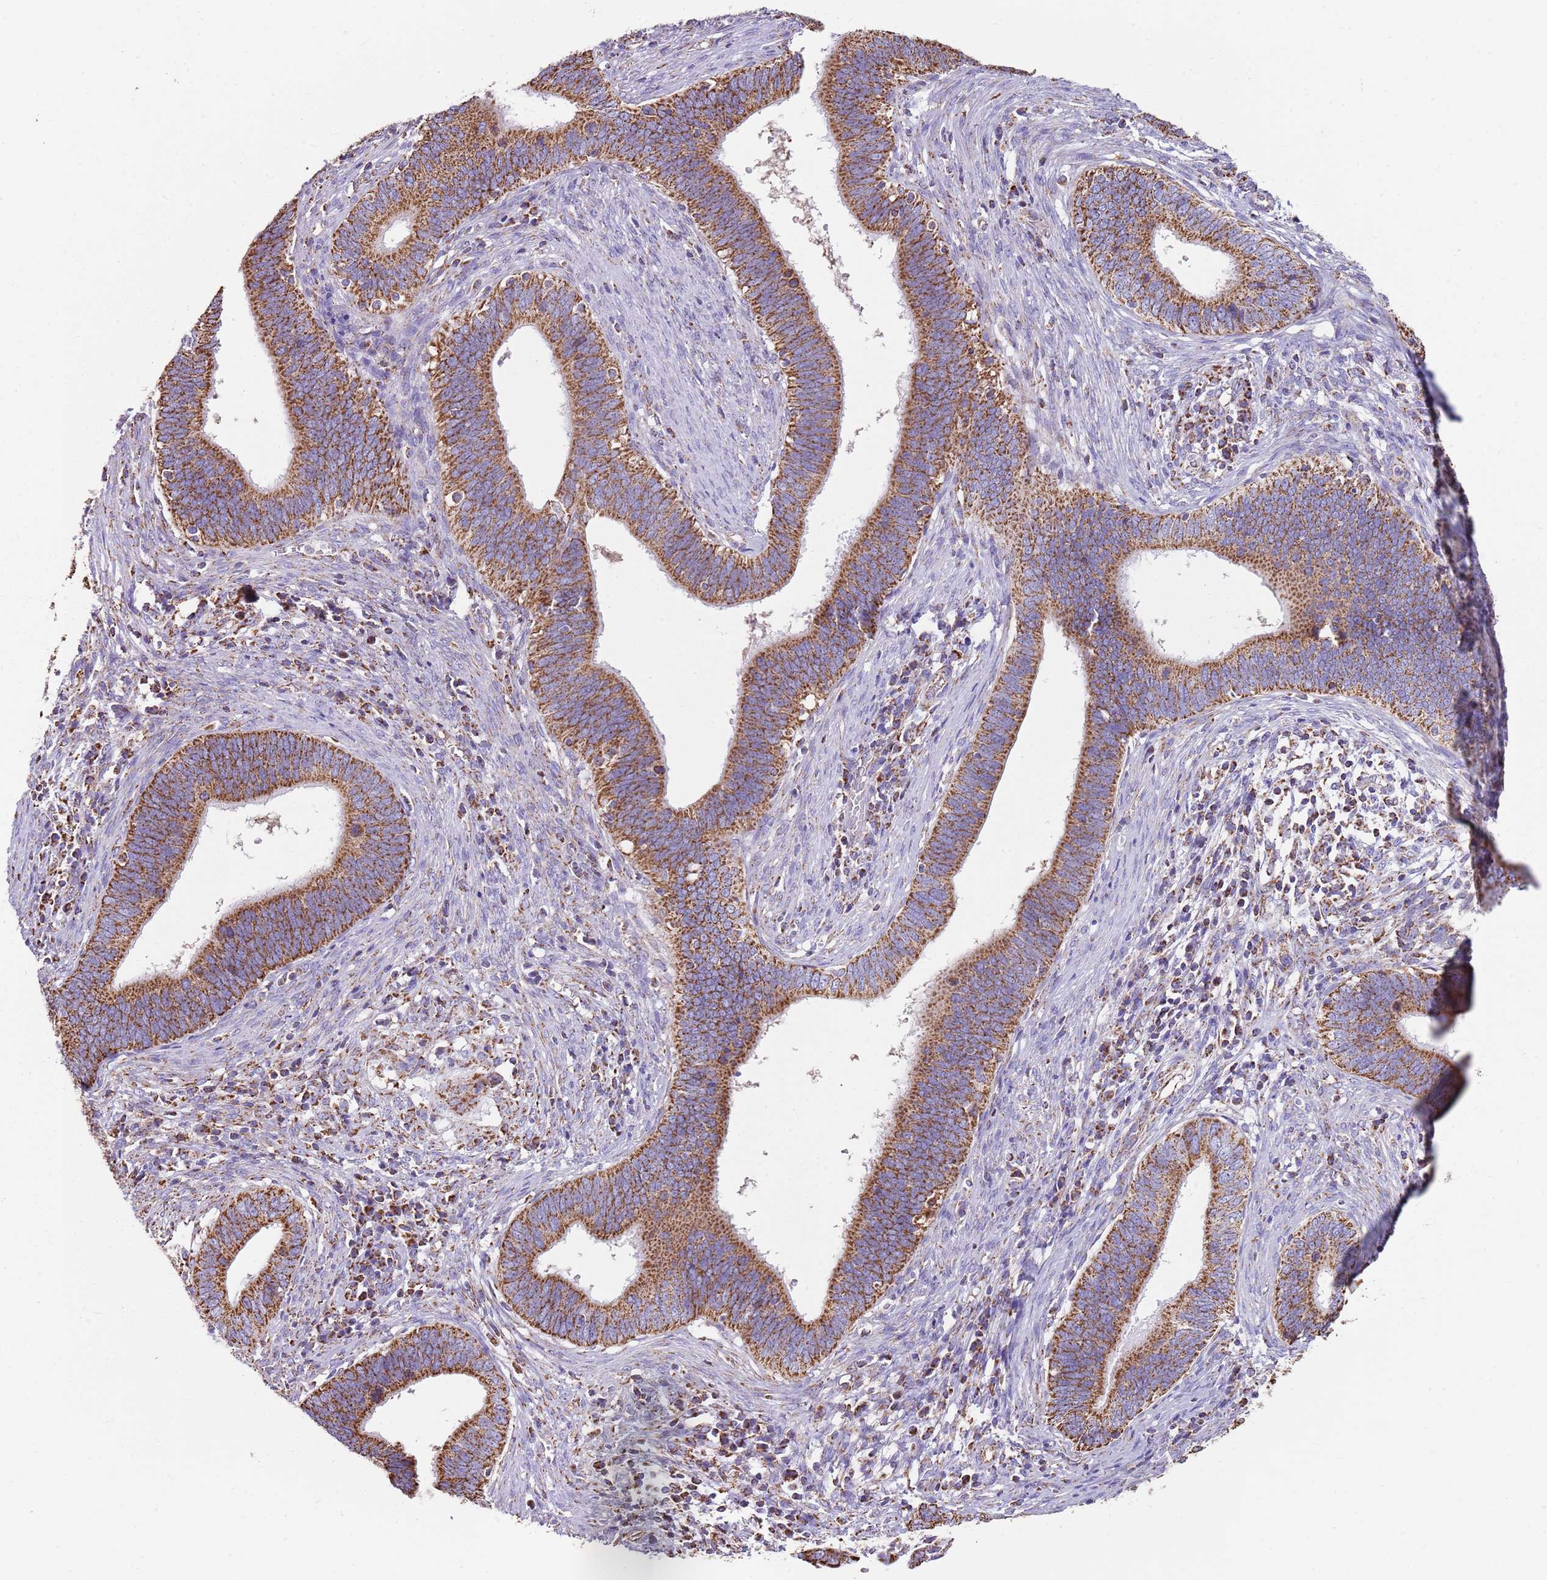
{"staining": {"intensity": "strong", "quantity": ">75%", "location": "cytoplasmic/membranous"}, "tissue": "cervical cancer", "cell_type": "Tumor cells", "image_type": "cancer", "snomed": [{"axis": "morphology", "description": "Adenocarcinoma, NOS"}, {"axis": "topography", "description": "Cervix"}], "caption": "Adenocarcinoma (cervical) stained with DAB (3,3'-diaminobenzidine) IHC displays high levels of strong cytoplasmic/membranous positivity in approximately >75% of tumor cells.", "gene": "TTLL1", "patient": {"sex": "female", "age": 42}}